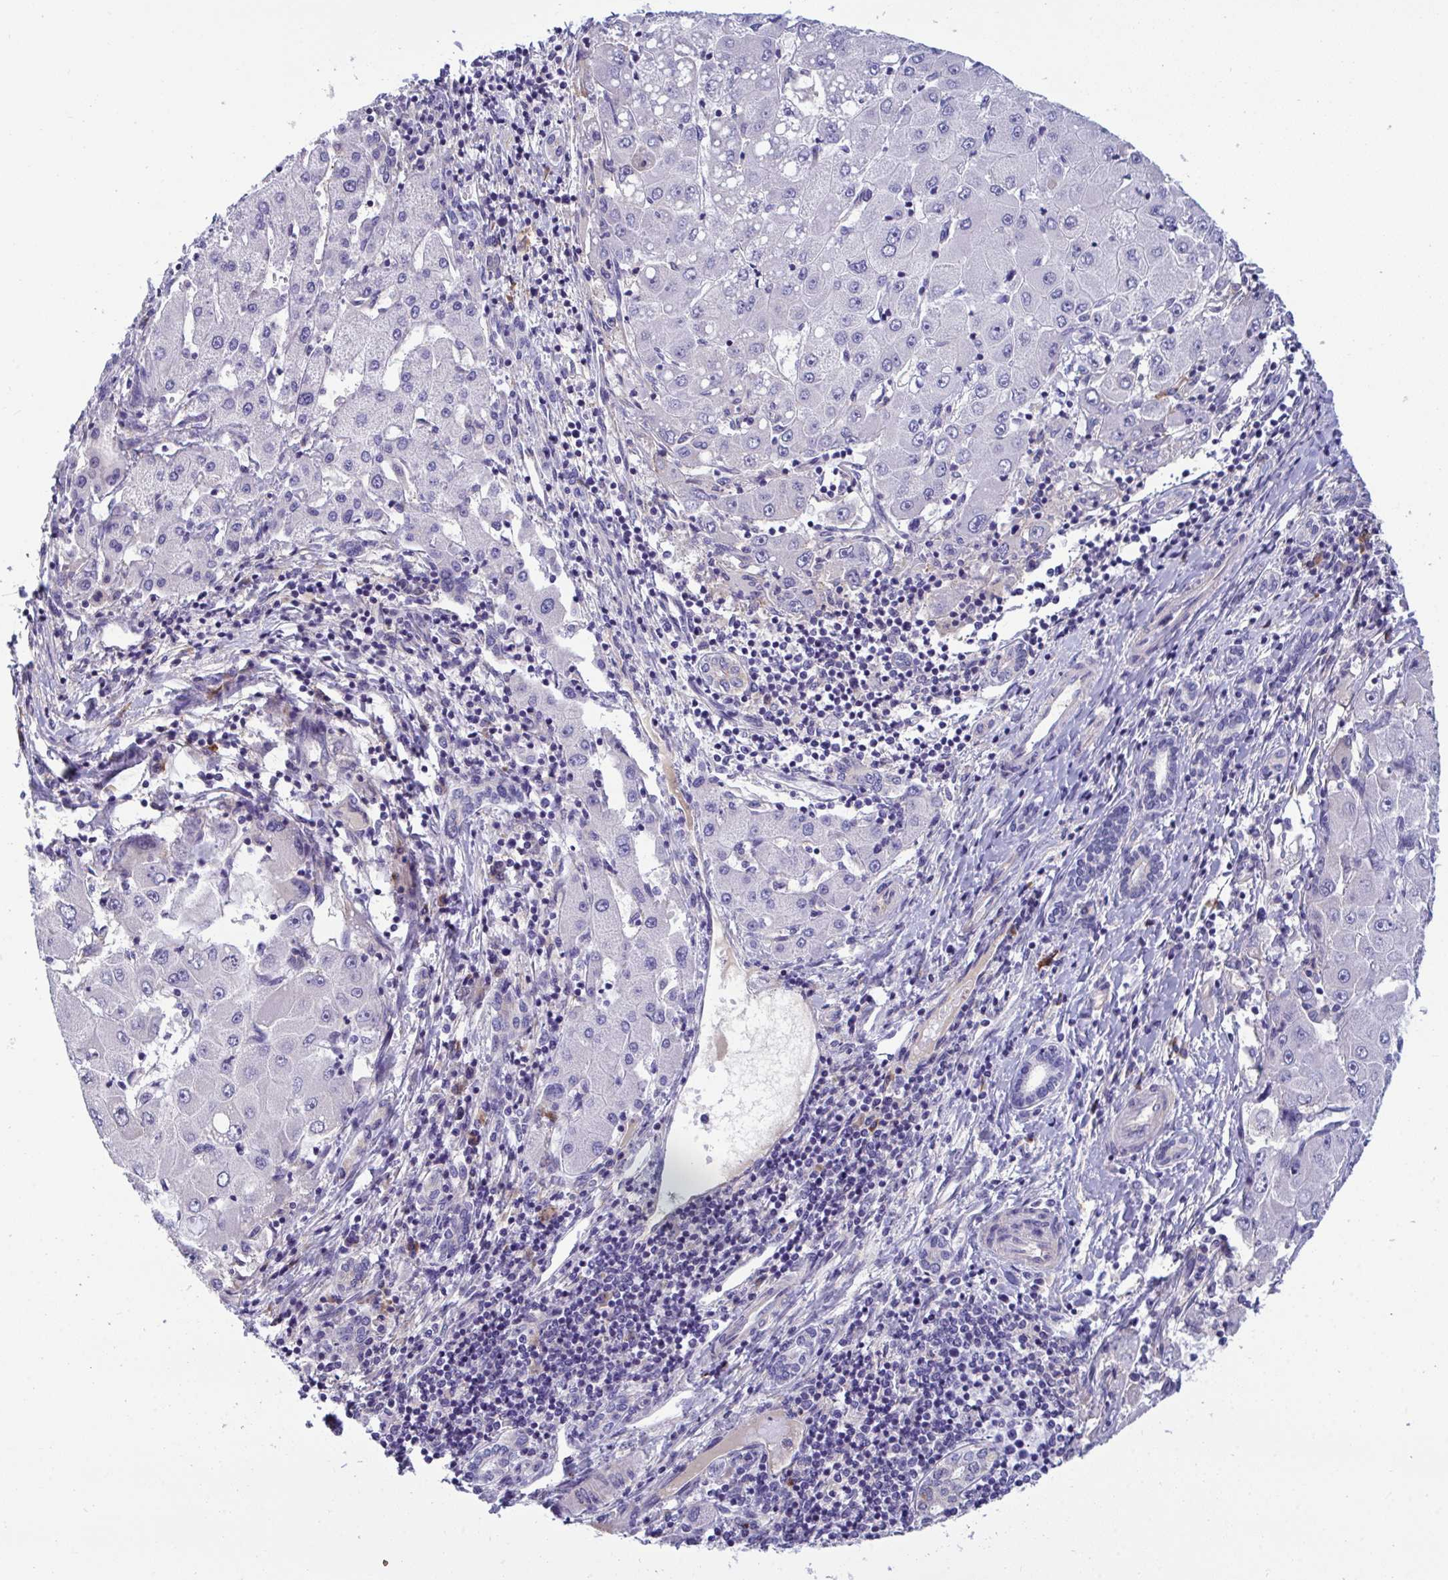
{"staining": {"intensity": "negative", "quantity": "none", "location": "none"}, "tissue": "liver cancer", "cell_type": "Tumor cells", "image_type": "cancer", "snomed": [{"axis": "morphology", "description": "Carcinoma, Hepatocellular, NOS"}, {"axis": "topography", "description": "Liver"}], "caption": "Liver cancer was stained to show a protein in brown. There is no significant staining in tumor cells.", "gene": "MS4A14", "patient": {"sex": "male", "age": 40}}